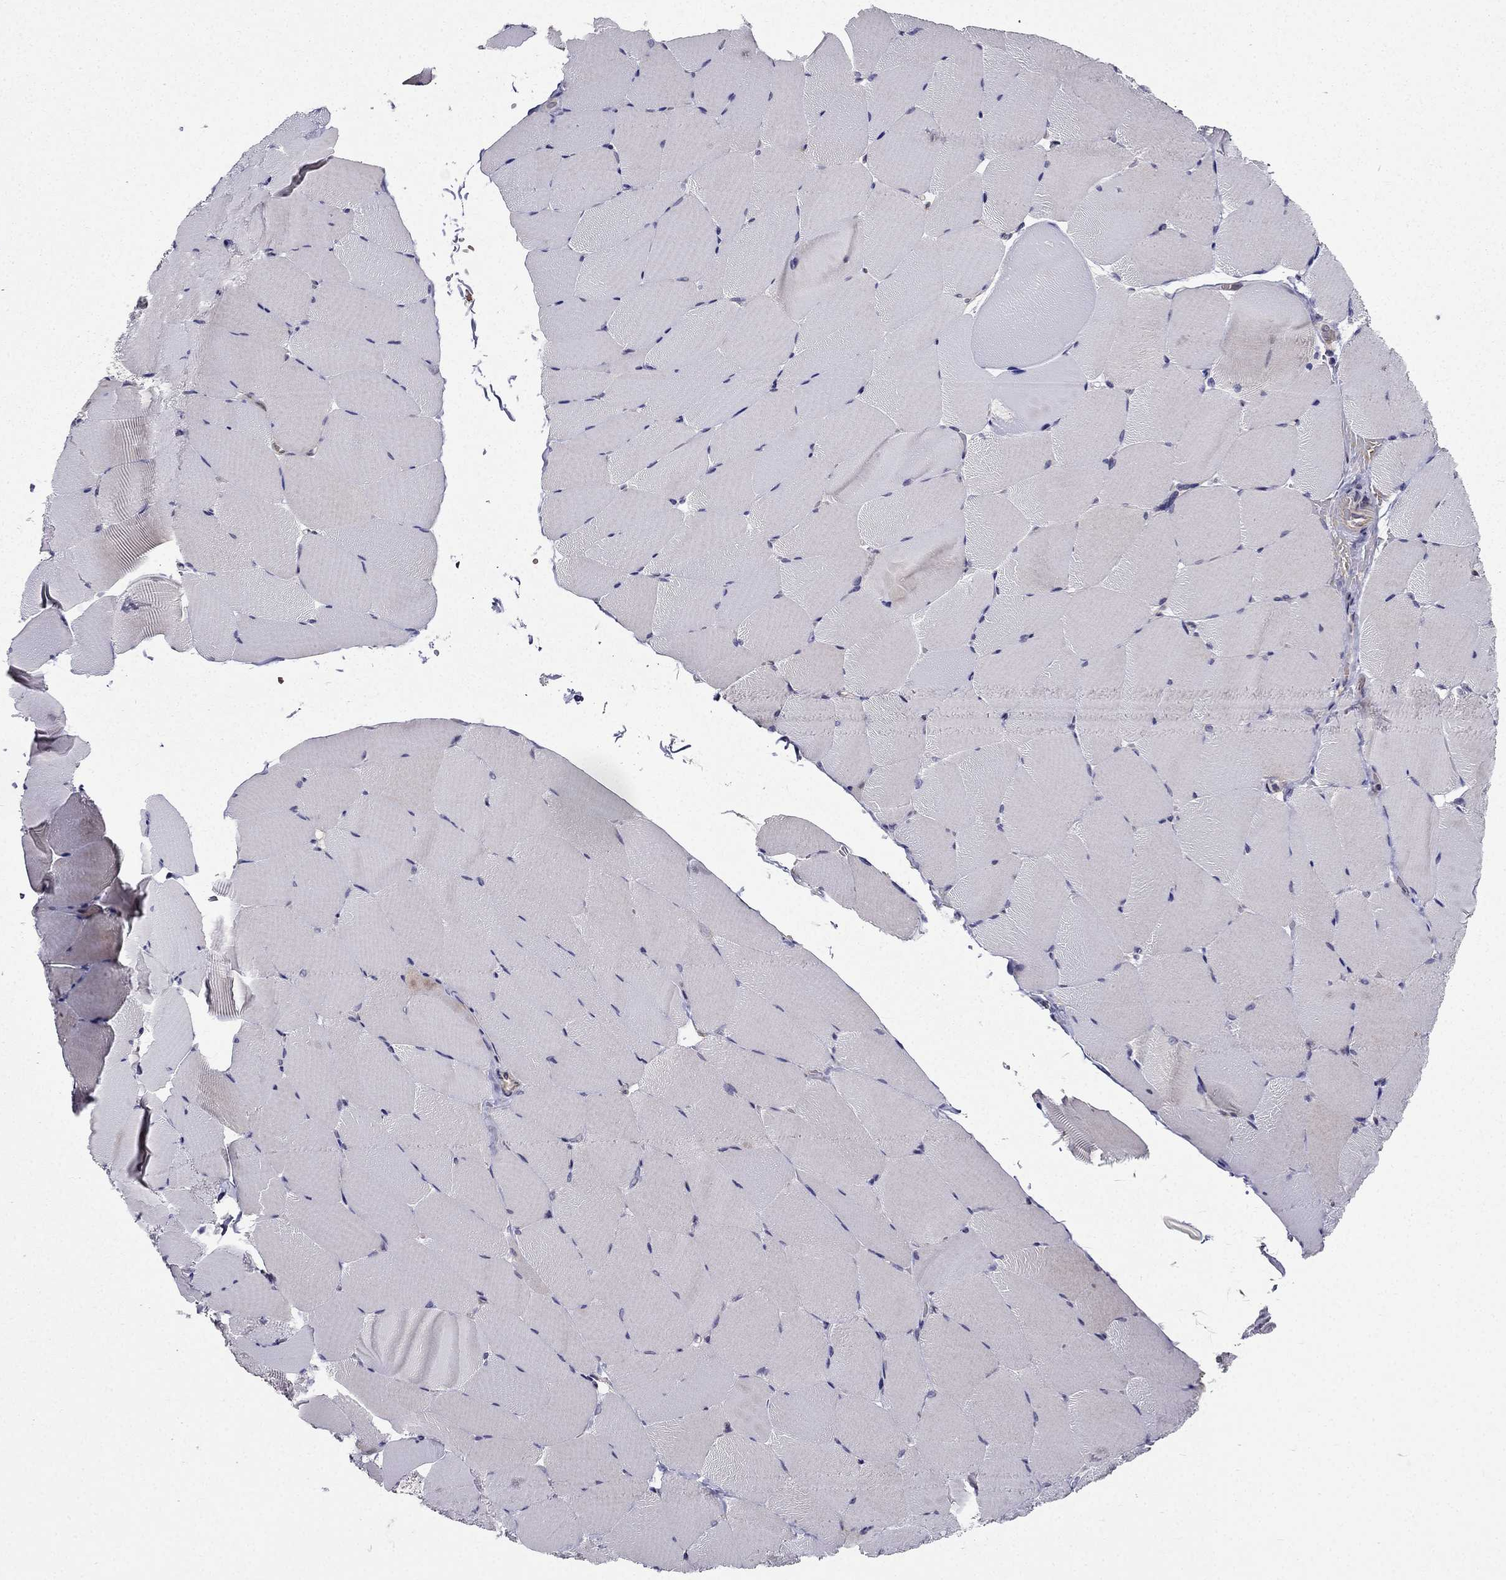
{"staining": {"intensity": "negative", "quantity": "none", "location": "none"}, "tissue": "skeletal muscle", "cell_type": "Myocytes", "image_type": "normal", "snomed": [{"axis": "morphology", "description": "Normal tissue, NOS"}, {"axis": "topography", "description": "Skeletal muscle"}], "caption": "Micrograph shows no protein staining in myocytes of benign skeletal muscle. Nuclei are stained in blue.", "gene": "ARHGEF28", "patient": {"sex": "female", "age": 37}}